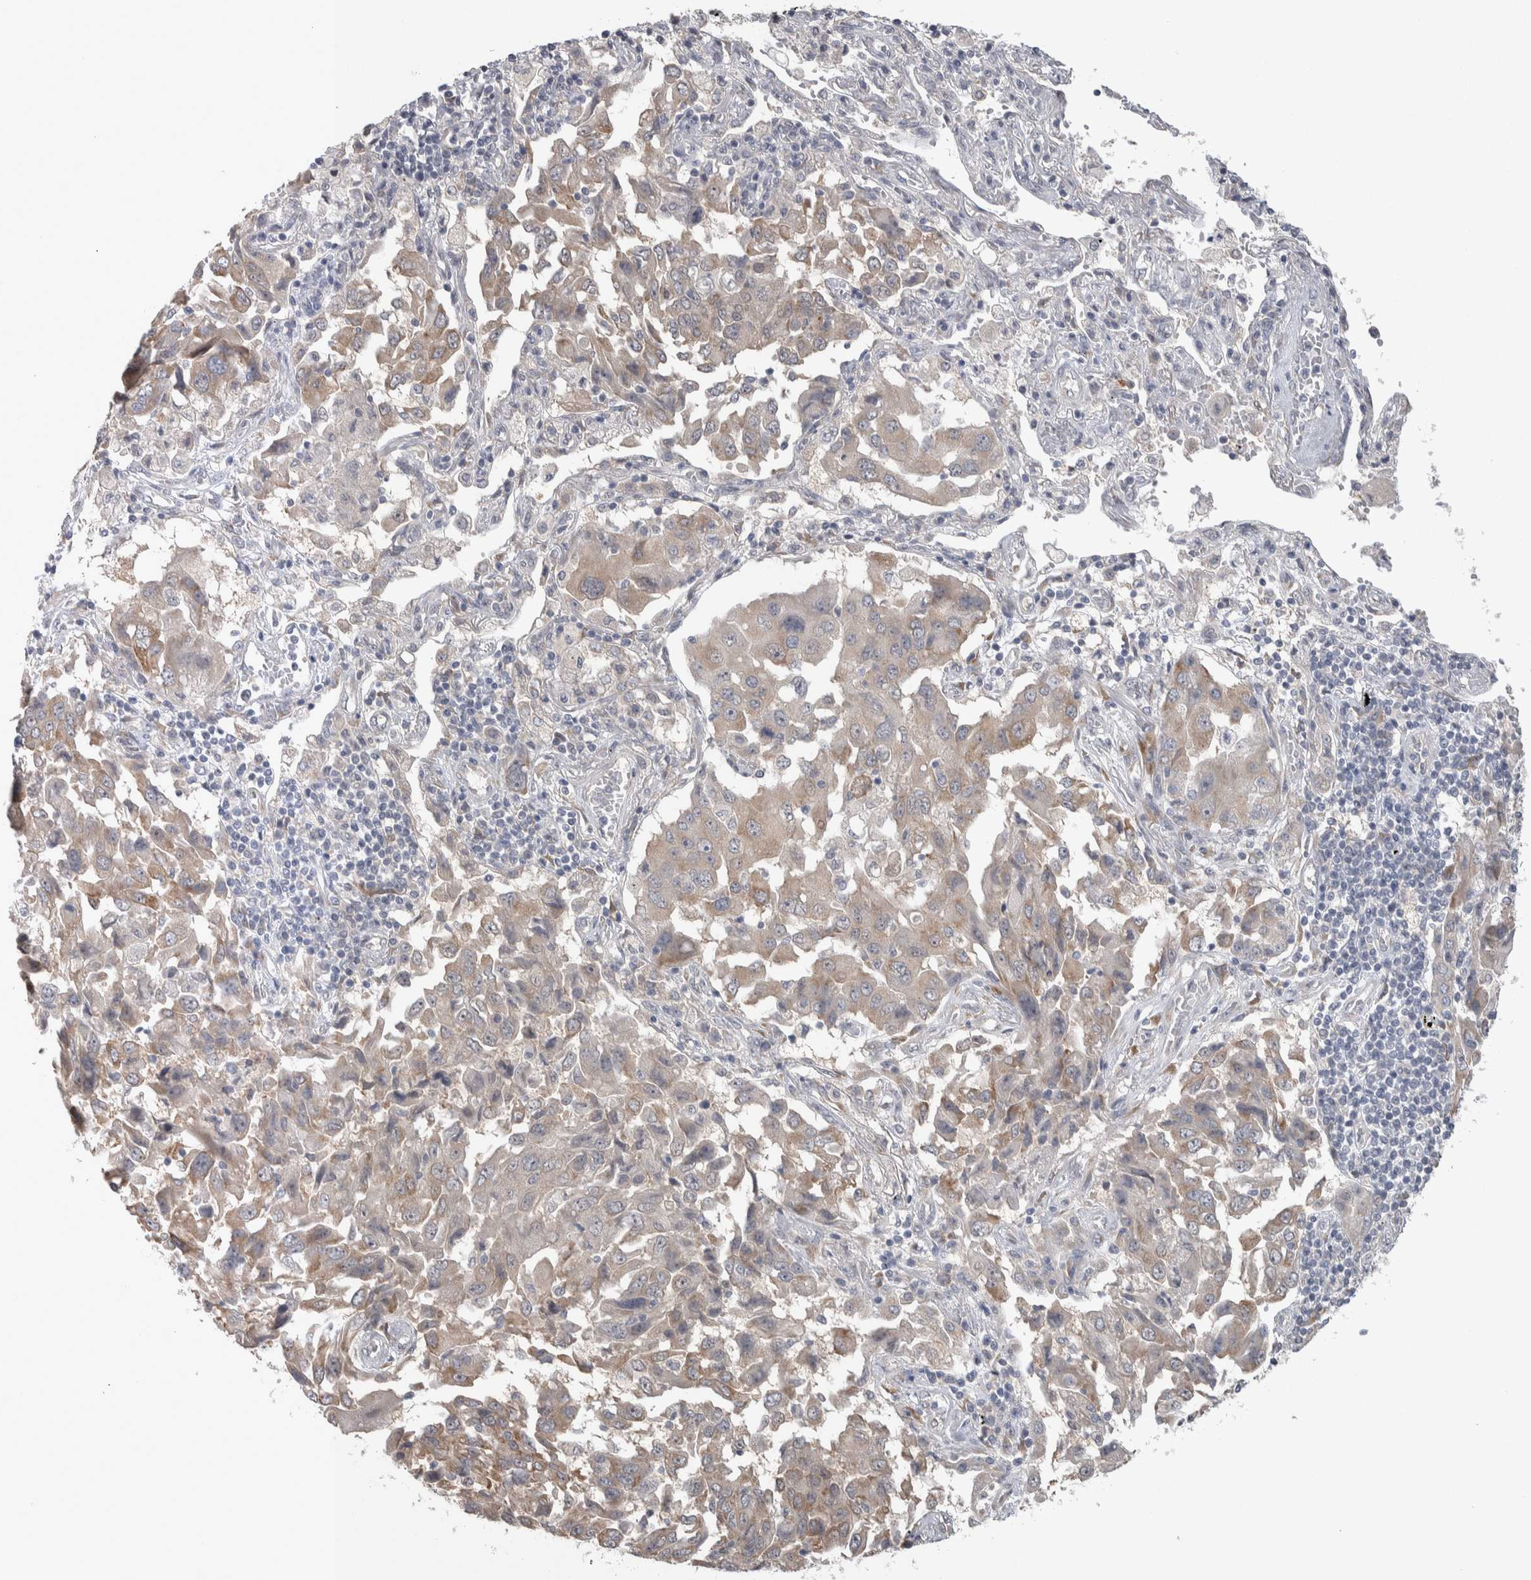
{"staining": {"intensity": "weak", "quantity": ">75%", "location": "cytoplasmic/membranous"}, "tissue": "lung cancer", "cell_type": "Tumor cells", "image_type": "cancer", "snomed": [{"axis": "morphology", "description": "Adenocarcinoma, NOS"}, {"axis": "topography", "description": "Lung"}], "caption": "Immunohistochemical staining of human adenocarcinoma (lung) exhibits weak cytoplasmic/membranous protein positivity in approximately >75% of tumor cells.", "gene": "CUL2", "patient": {"sex": "female", "age": 65}}